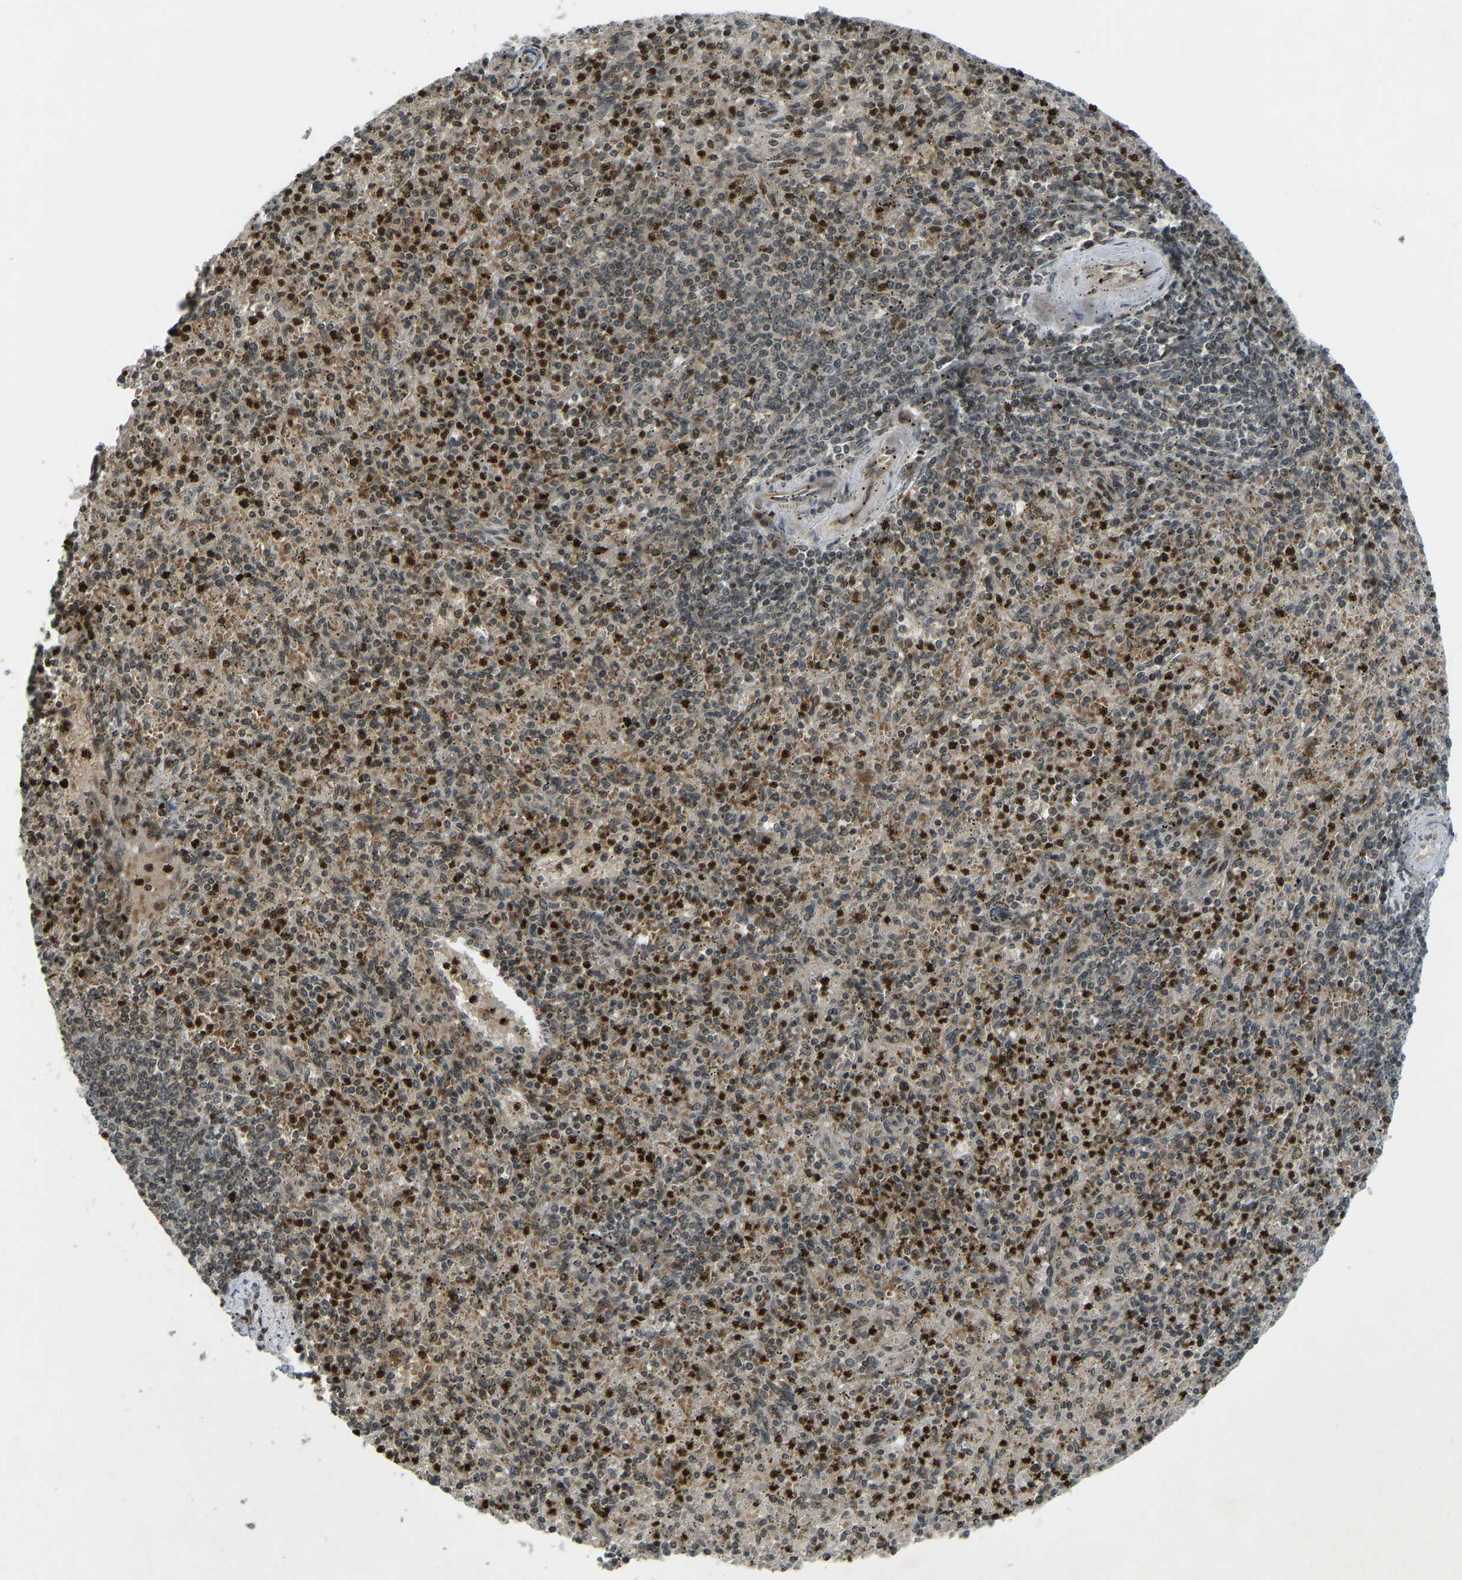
{"staining": {"intensity": "strong", "quantity": "25%-75%", "location": "cytoplasmic/membranous,nuclear"}, "tissue": "spleen", "cell_type": "Cells in red pulp", "image_type": "normal", "snomed": [{"axis": "morphology", "description": "Normal tissue, NOS"}, {"axis": "topography", "description": "Spleen"}], "caption": "IHC staining of unremarkable spleen, which demonstrates high levels of strong cytoplasmic/membranous,nuclear staining in about 25%-75% of cells in red pulp indicating strong cytoplasmic/membranous,nuclear protein expression. The staining was performed using DAB (3,3'-diaminobenzidine) (brown) for protein detection and nuclei were counterstained in hematoxylin (blue).", "gene": "SVOPL", "patient": {"sex": "male", "age": 72}}